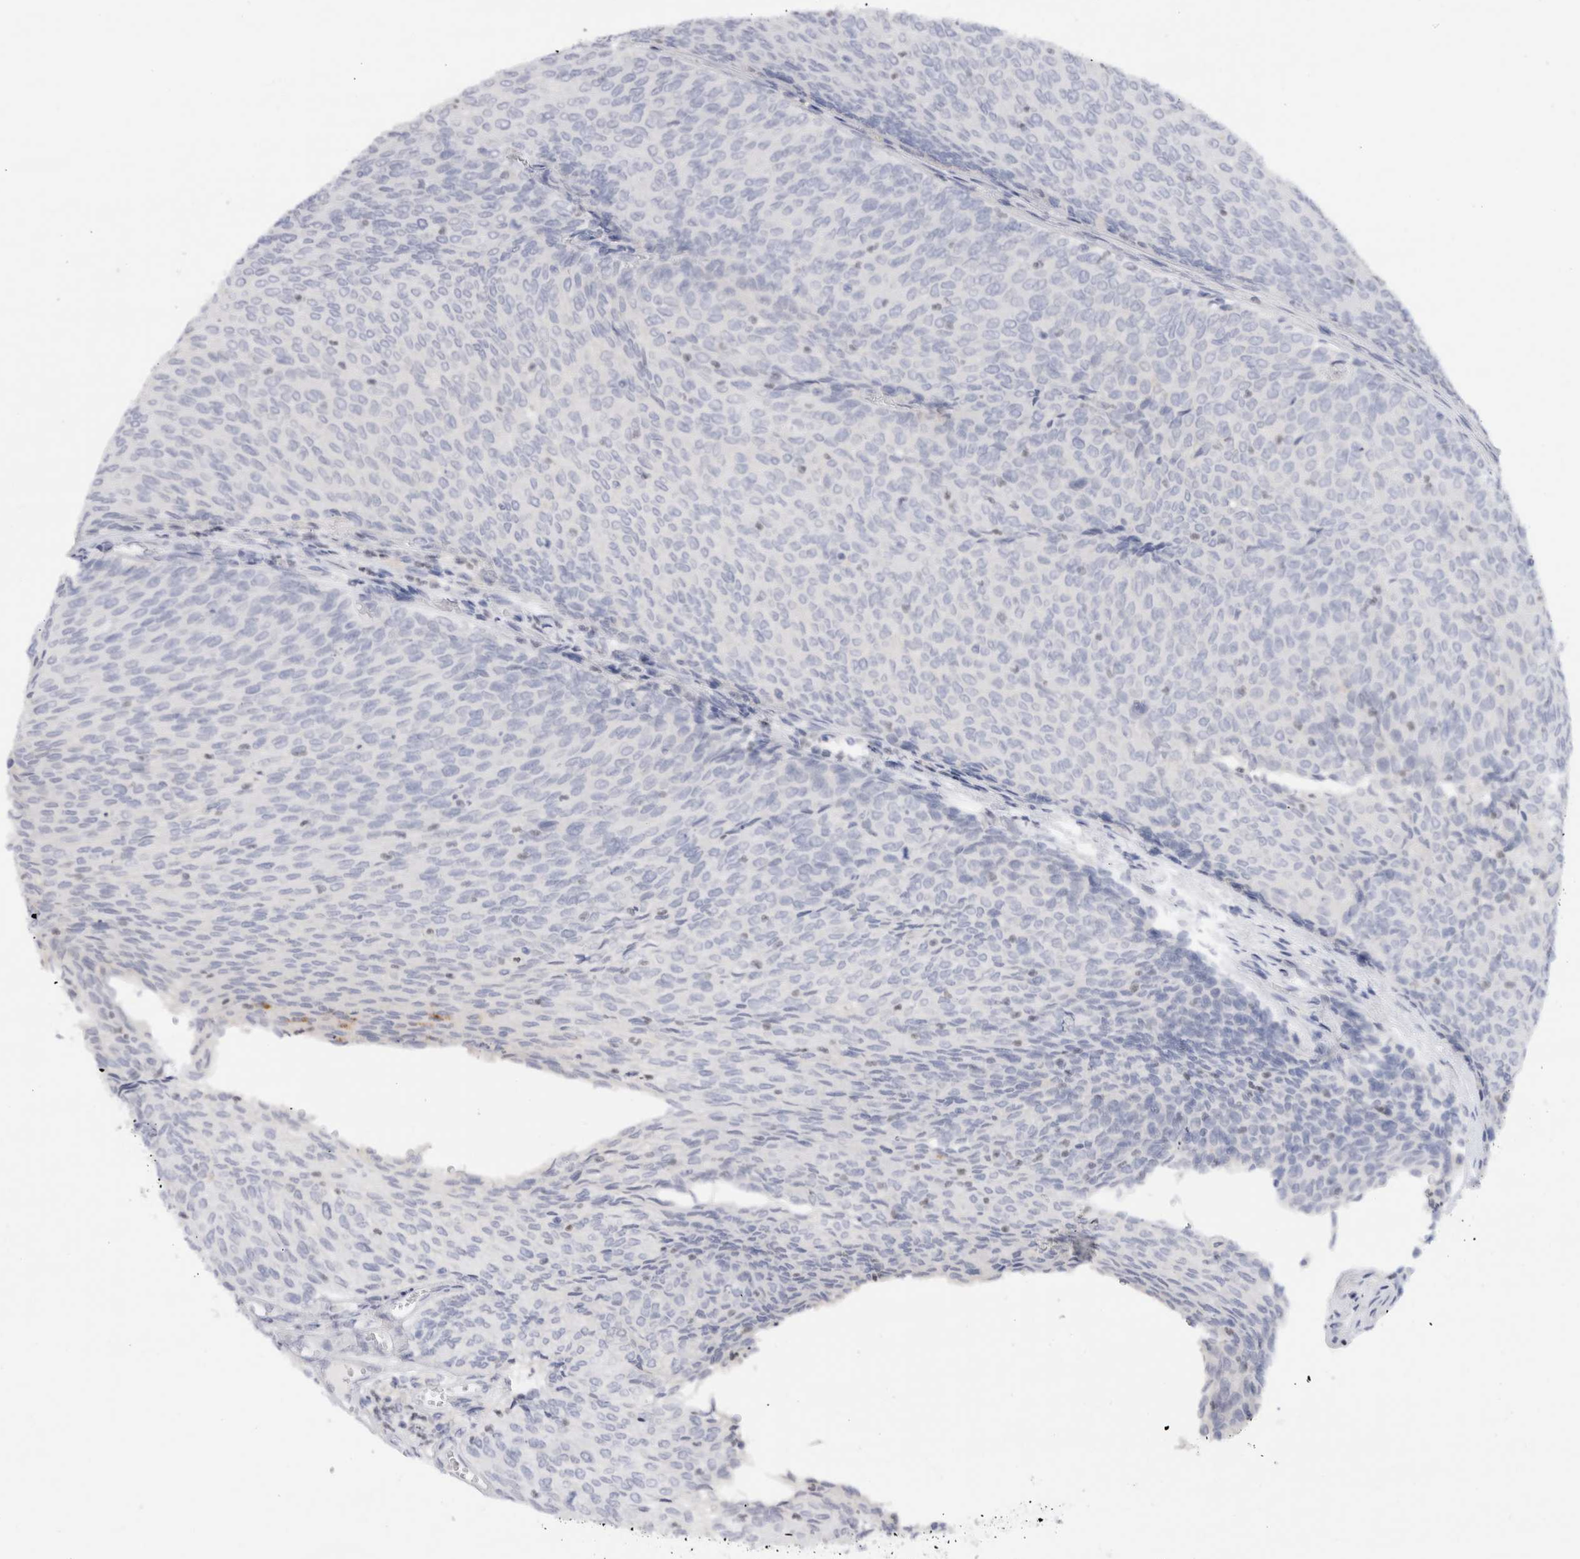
{"staining": {"intensity": "negative", "quantity": "none", "location": "none"}, "tissue": "urothelial cancer", "cell_type": "Tumor cells", "image_type": "cancer", "snomed": [{"axis": "morphology", "description": "Urothelial carcinoma, Low grade"}, {"axis": "topography", "description": "Urinary bladder"}], "caption": "The micrograph demonstrates no staining of tumor cells in low-grade urothelial carcinoma.", "gene": "ADAM30", "patient": {"sex": "female", "age": 79}}